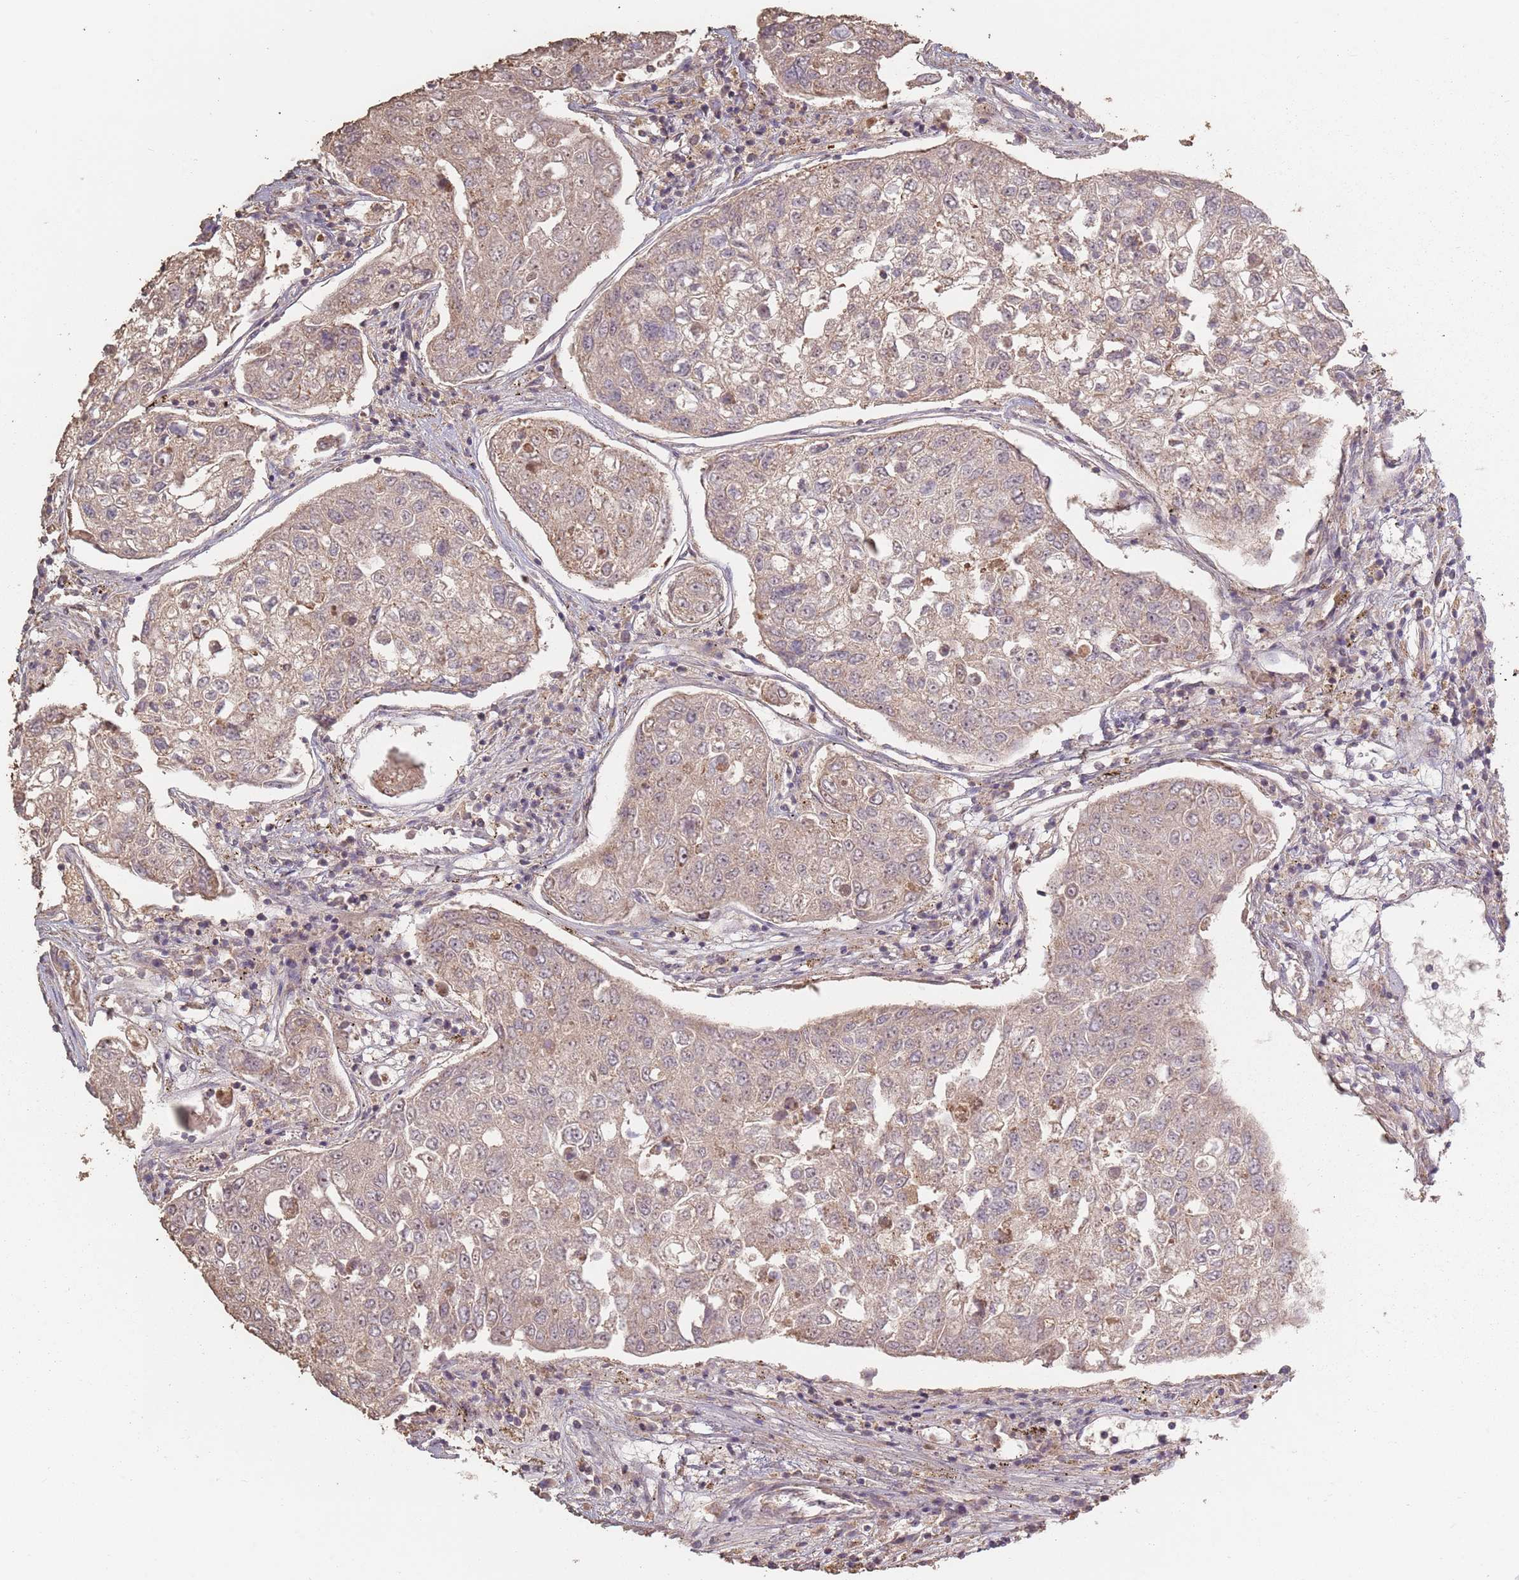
{"staining": {"intensity": "weak", "quantity": "25%-75%", "location": "cytoplasmic/membranous"}, "tissue": "urothelial cancer", "cell_type": "Tumor cells", "image_type": "cancer", "snomed": [{"axis": "morphology", "description": "Urothelial carcinoma, High grade"}, {"axis": "topography", "description": "Lymph node"}, {"axis": "topography", "description": "Urinary bladder"}], "caption": "High-grade urothelial carcinoma was stained to show a protein in brown. There is low levels of weak cytoplasmic/membranous positivity in approximately 25%-75% of tumor cells.", "gene": "VPS52", "patient": {"sex": "male", "age": 51}}